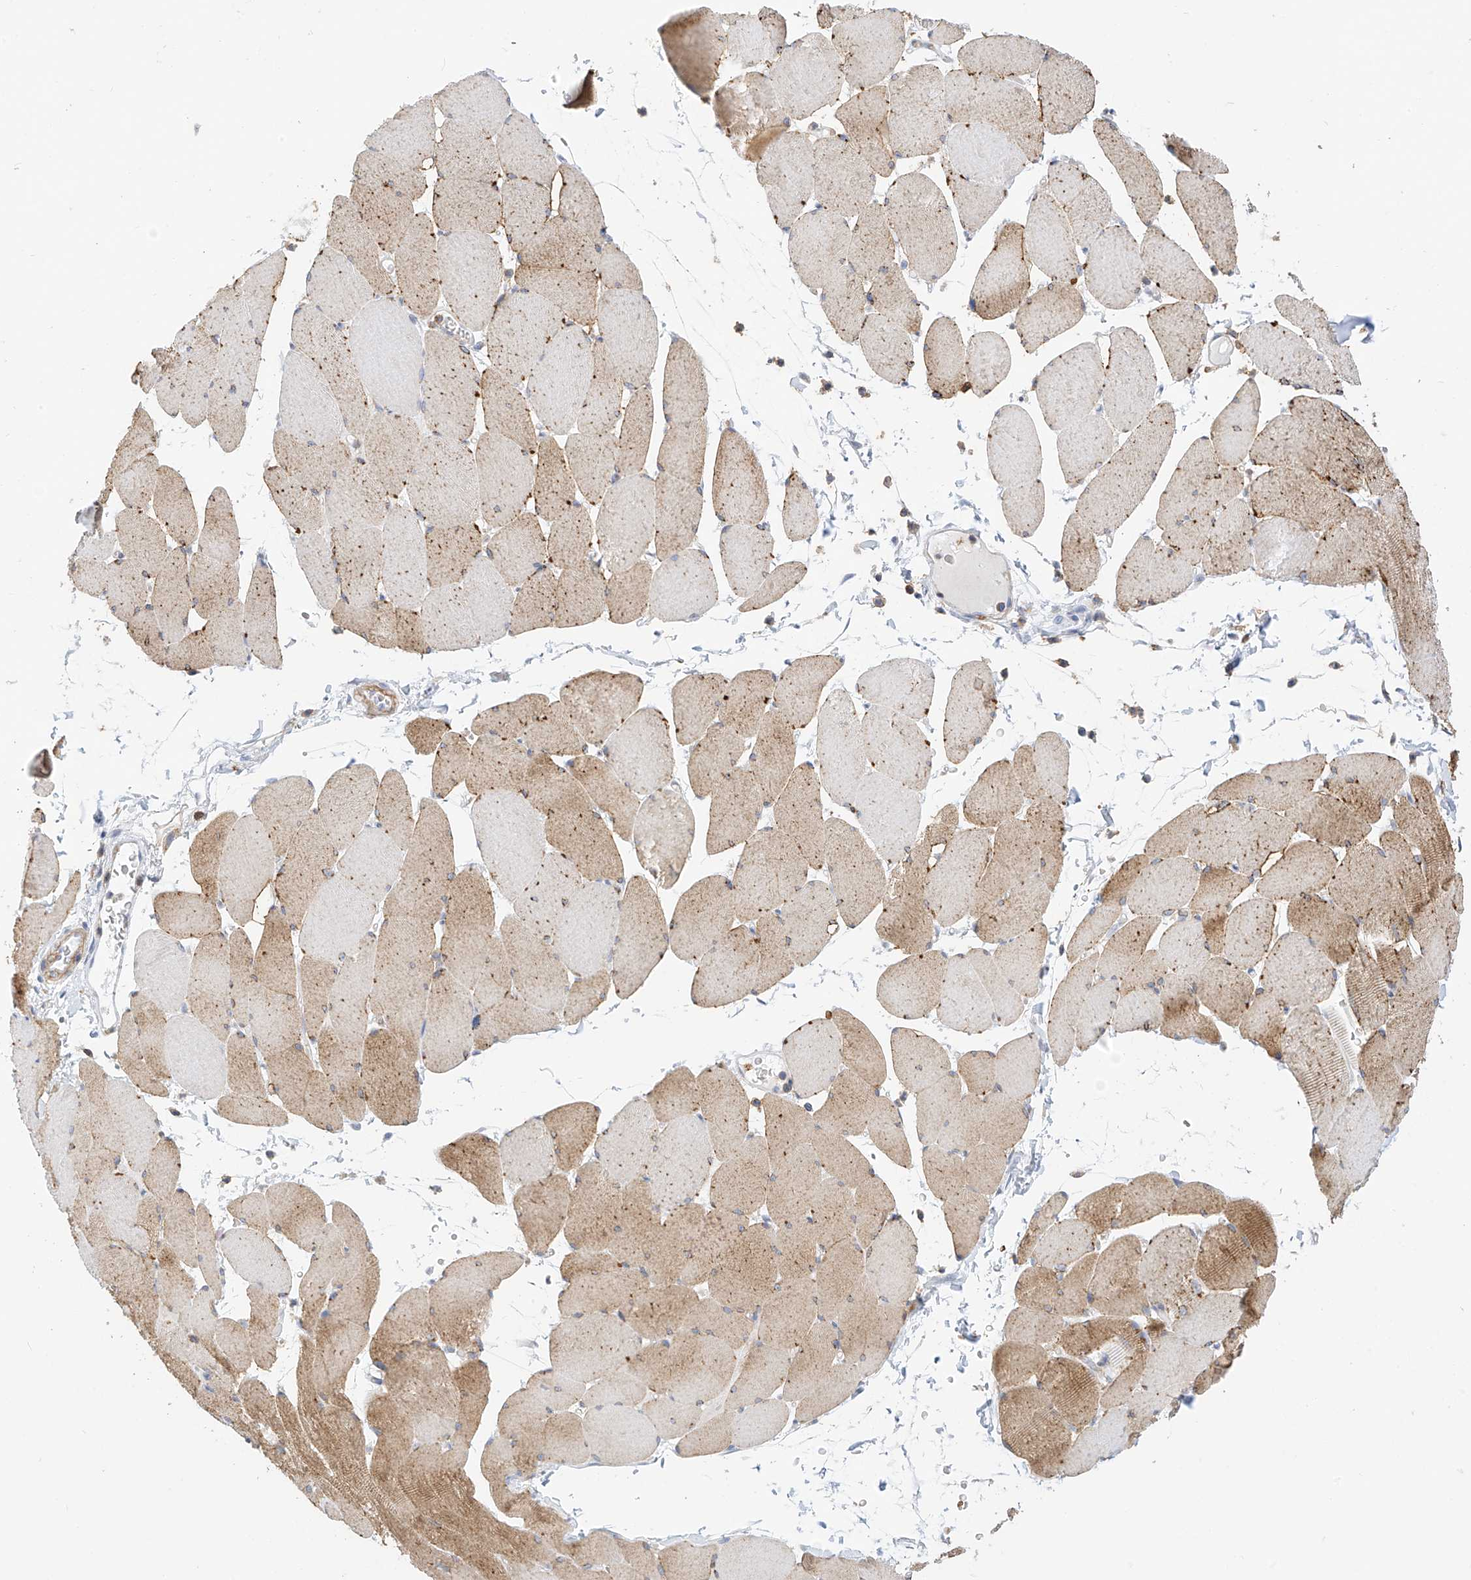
{"staining": {"intensity": "moderate", "quantity": "25%-75%", "location": "cytoplasmic/membranous"}, "tissue": "skeletal muscle", "cell_type": "Myocytes", "image_type": "normal", "snomed": [{"axis": "morphology", "description": "Normal tissue, NOS"}, {"axis": "topography", "description": "Skeletal muscle"}, {"axis": "topography", "description": "Head-Neck"}], "caption": "Benign skeletal muscle demonstrates moderate cytoplasmic/membranous staining in about 25%-75% of myocytes Using DAB (3,3'-diaminobenzidine) (brown) and hematoxylin (blue) stains, captured at high magnification using brightfield microscopy..", "gene": "TXNDC9", "patient": {"sex": "male", "age": 66}}